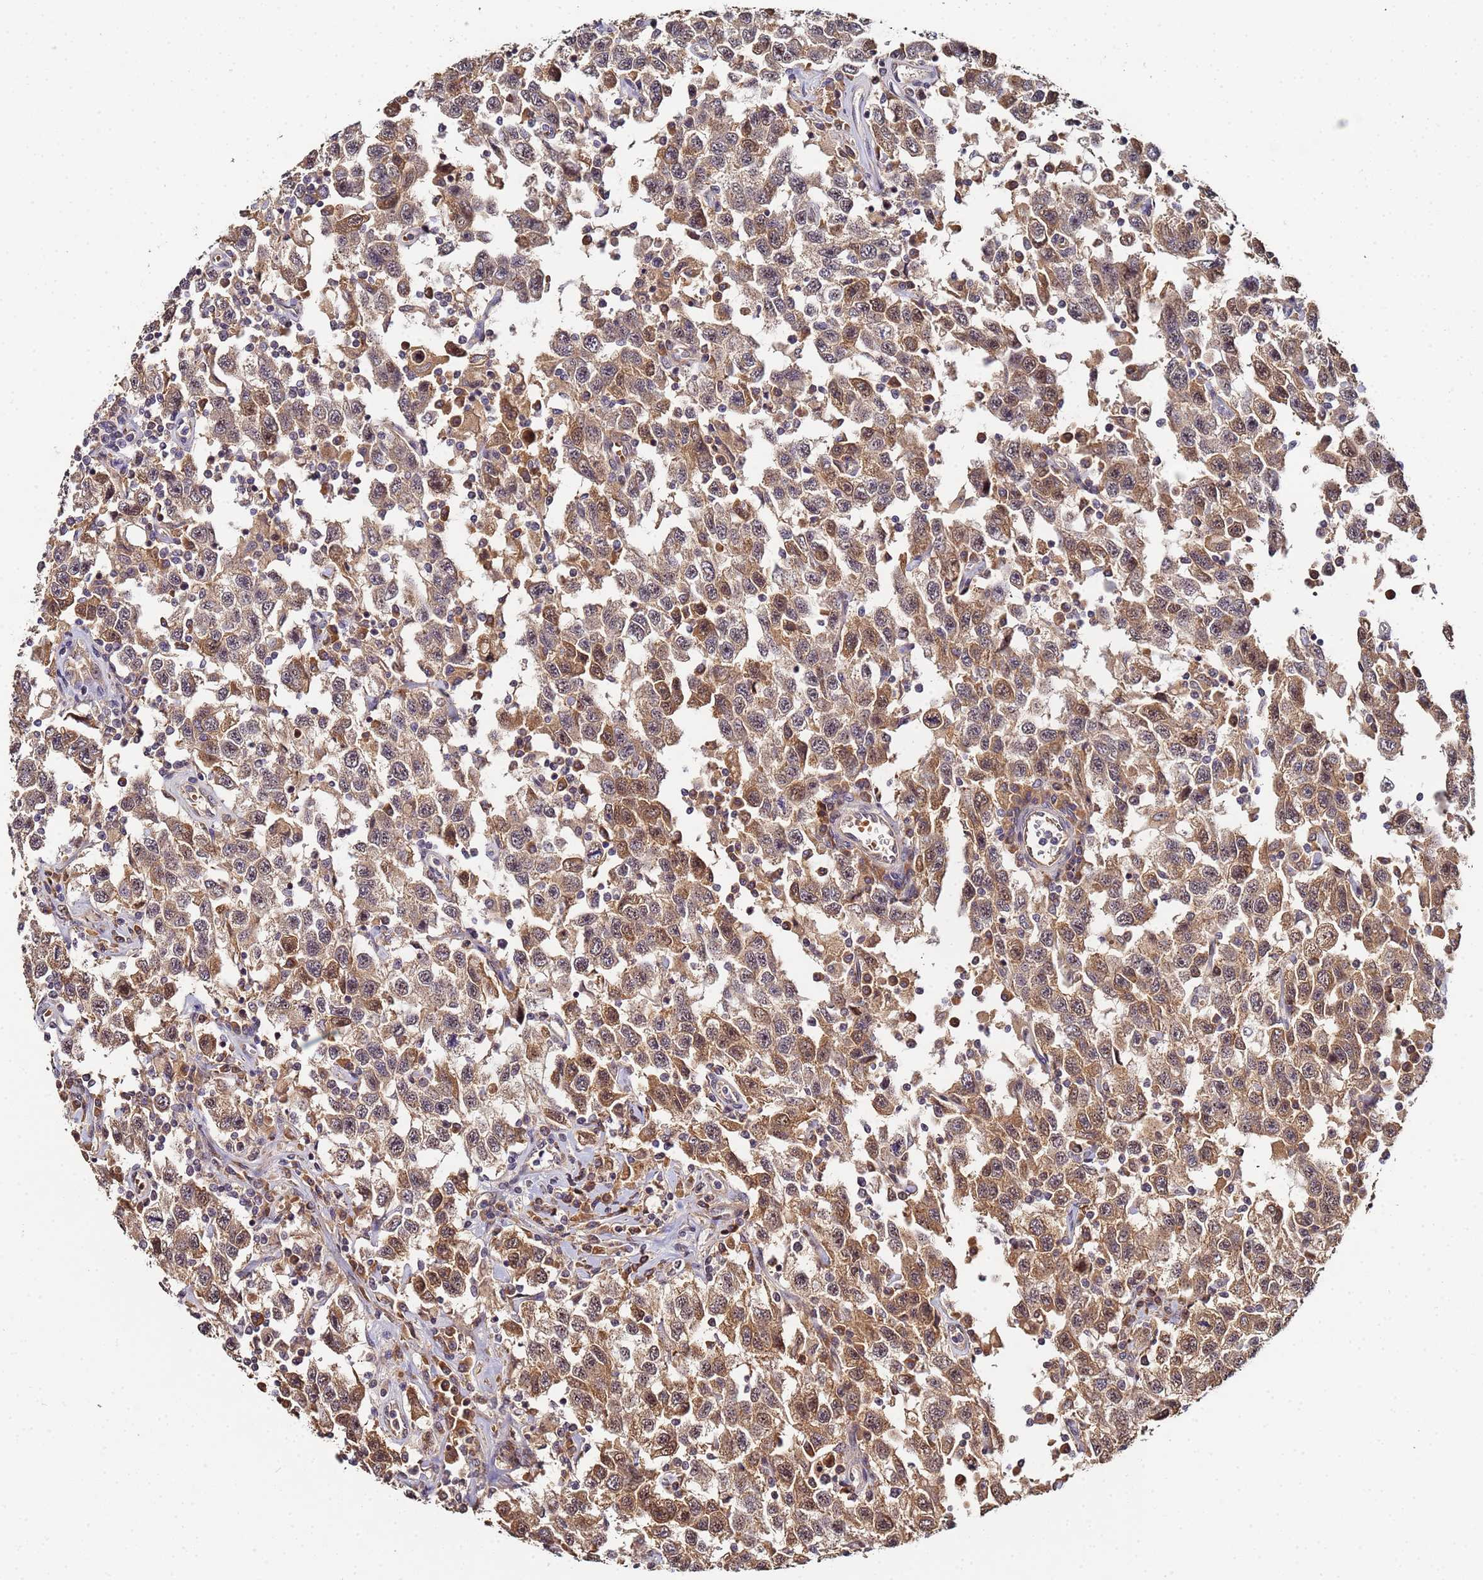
{"staining": {"intensity": "moderate", "quantity": ">75%", "location": "cytoplasmic/membranous"}, "tissue": "testis cancer", "cell_type": "Tumor cells", "image_type": "cancer", "snomed": [{"axis": "morphology", "description": "Seminoma, NOS"}, {"axis": "topography", "description": "Testis"}], "caption": "DAB (3,3'-diaminobenzidine) immunohistochemical staining of testis cancer (seminoma) demonstrates moderate cytoplasmic/membranous protein positivity in about >75% of tumor cells.", "gene": "OSER1", "patient": {"sex": "male", "age": 41}}